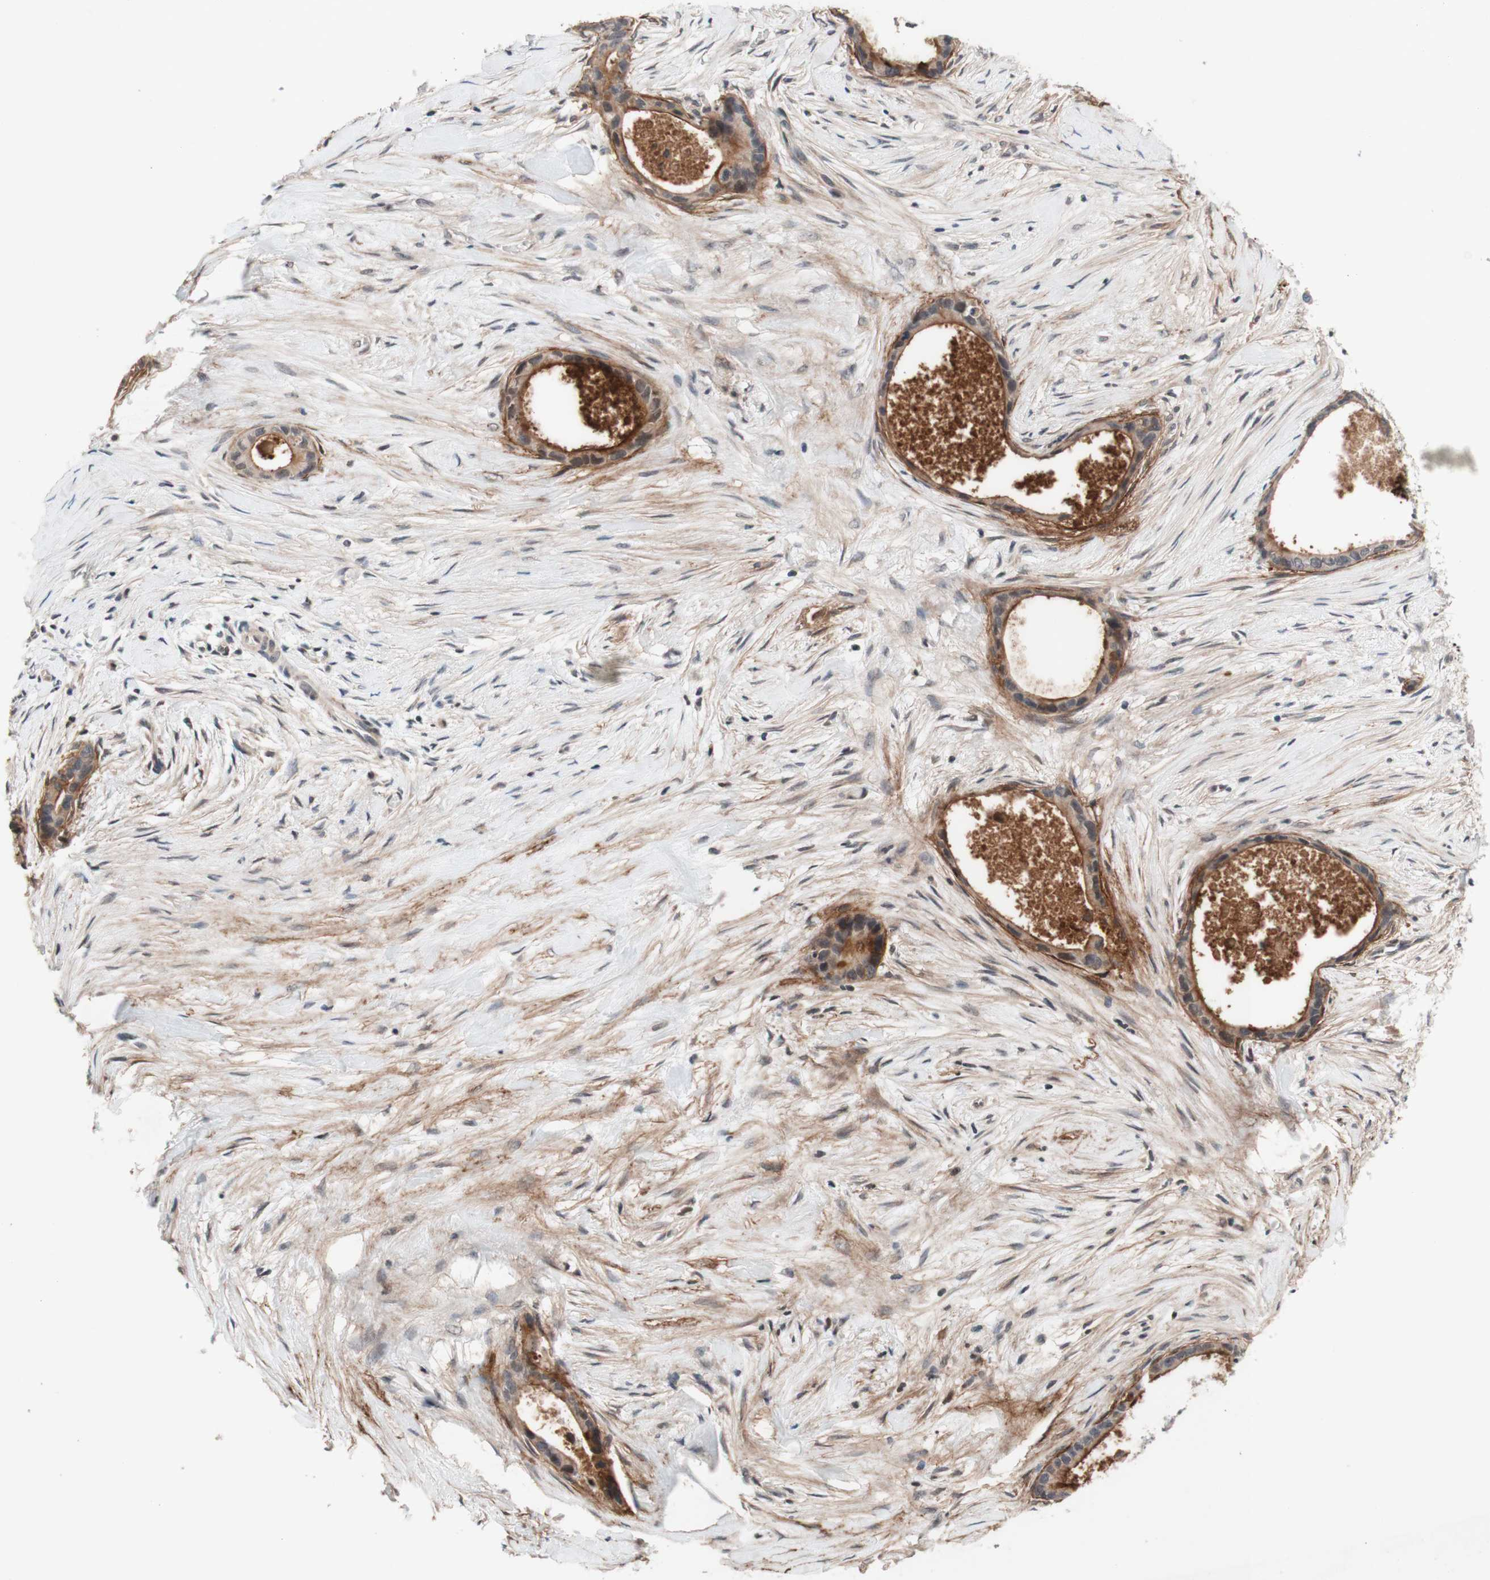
{"staining": {"intensity": "moderate", "quantity": ">75%", "location": "cytoplasmic/membranous"}, "tissue": "liver cancer", "cell_type": "Tumor cells", "image_type": "cancer", "snomed": [{"axis": "morphology", "description": "Cholangiocarcinoma"}, {"axis": "topography", "description": "Liver"}], "caption": "A brown stain shows moderate cytoplasmic/membranous expression of a protein in liver cholangiocarcinoma tumor cells.", "gene": "CD55", "patient": {"sex": "female", "age": 55}}